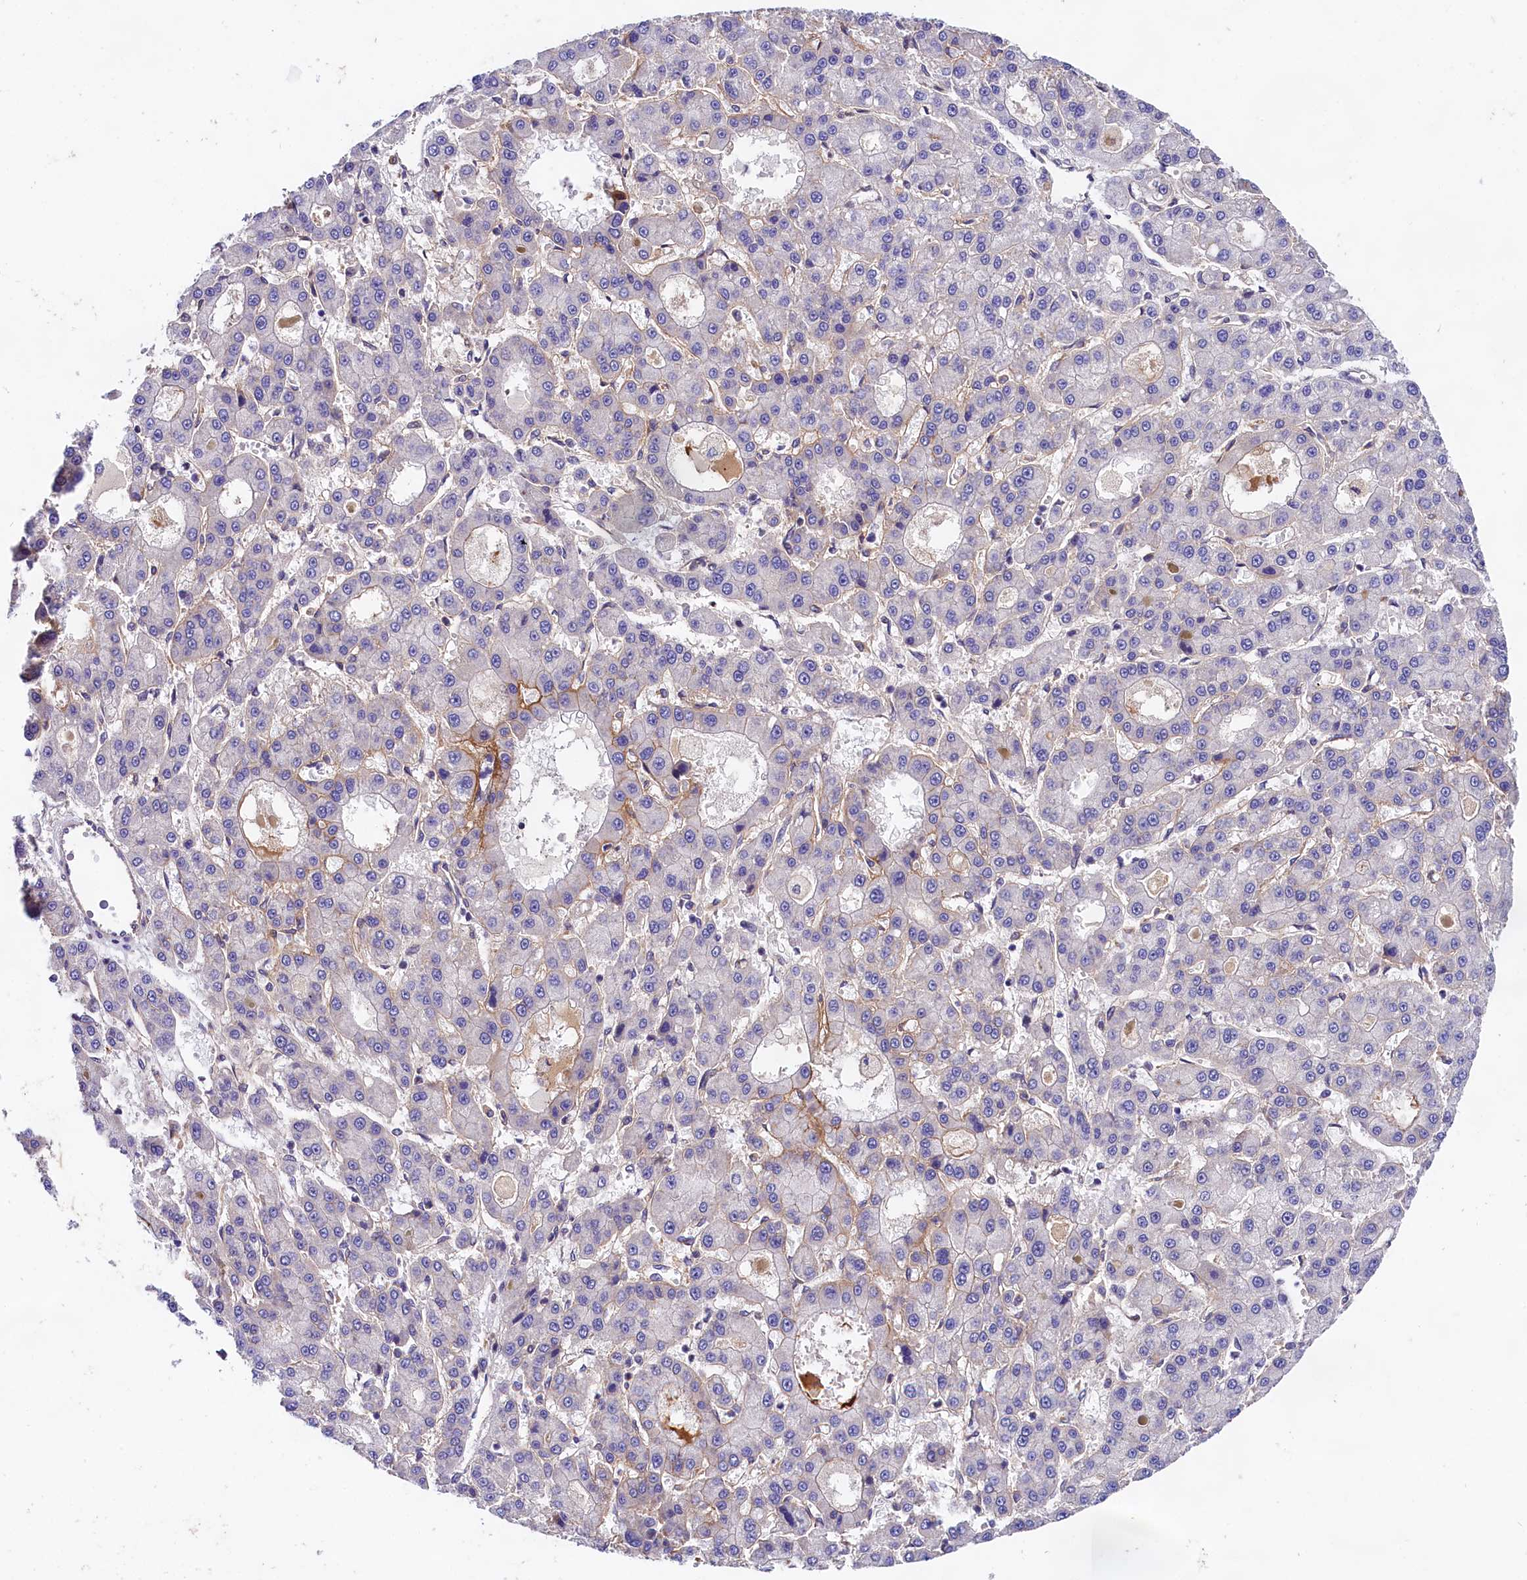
{"staining": {"intensity": "negative", "quantity": "none", "location": "none"}, "tissue": "liver cancer", "cell_type": "Tumor cells", "image_type": "cancer", "snomed": [{"axis": "morphology", "description": "Carcinoma, Hepatocellular, NOS"}, {"axis": "topography", "description": "Liver"}], "caption": "This micrograph is of liver cancer stained with immunohistochemistry to label a protein in brown with the nuclei are counter-stained blue. There is no expression in tumor cells.", "gene": "OAS3", "patient": {"sex": "male", "age": 70}}